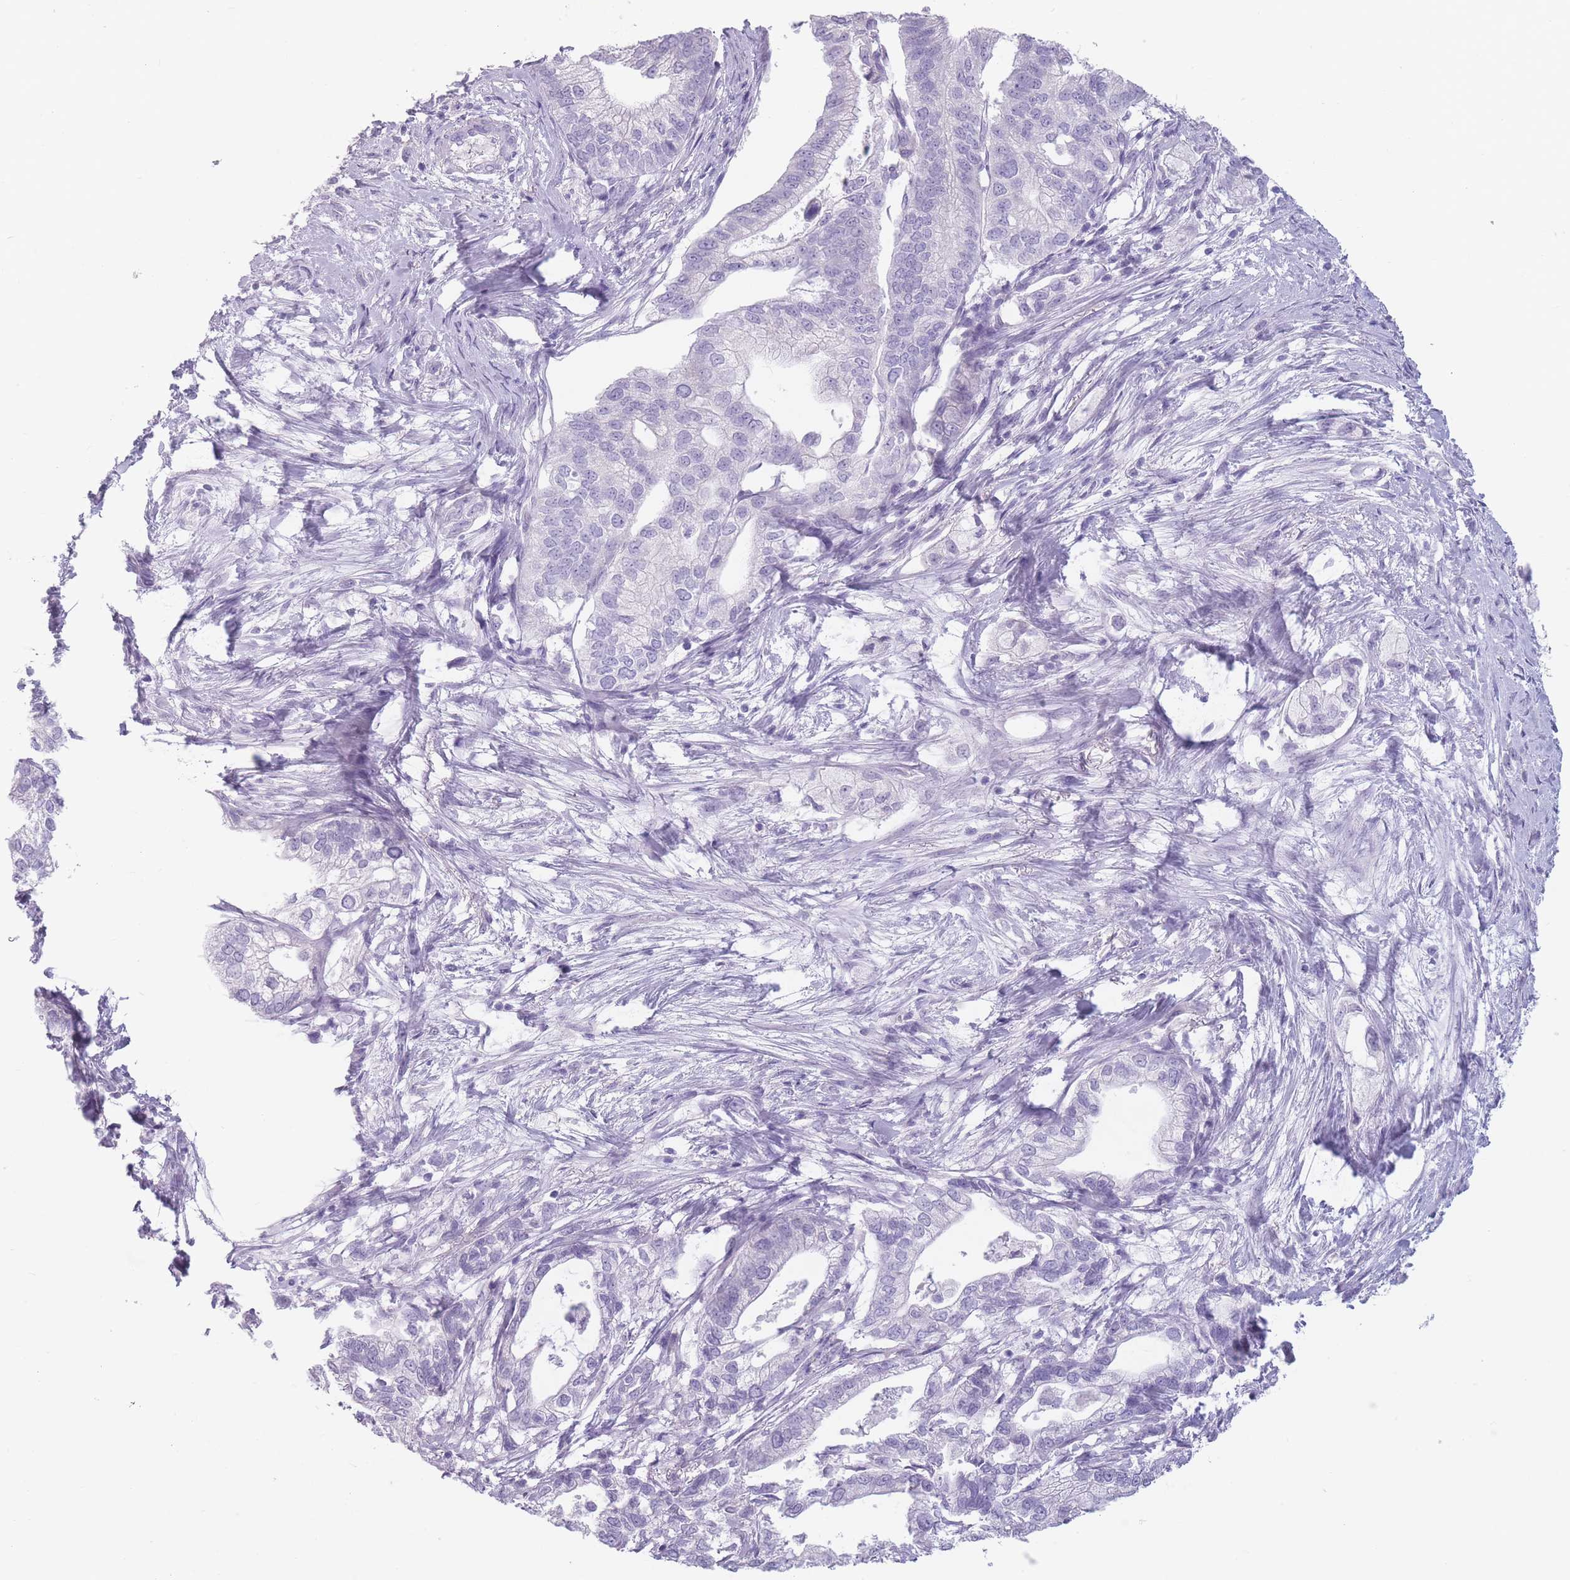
{"staining": {"intensity": "negative", "quantity": "none", "location": "none"}, "tissue": "pancreatic cancer", "cell_type": "Tumor cells", "image_type": "cancer", "snomed": [{"axis": "morphology", "description": "Adenocarcinoma, NOS"}, {"axis": "topography", "description": "Pancreas"}], "caption": "Image shows no protein expression in tumor cells of pancreatic adenocarcinoma tissue.", "gene": "CCNO", "patient": {"sex": "male", "age": 70}}